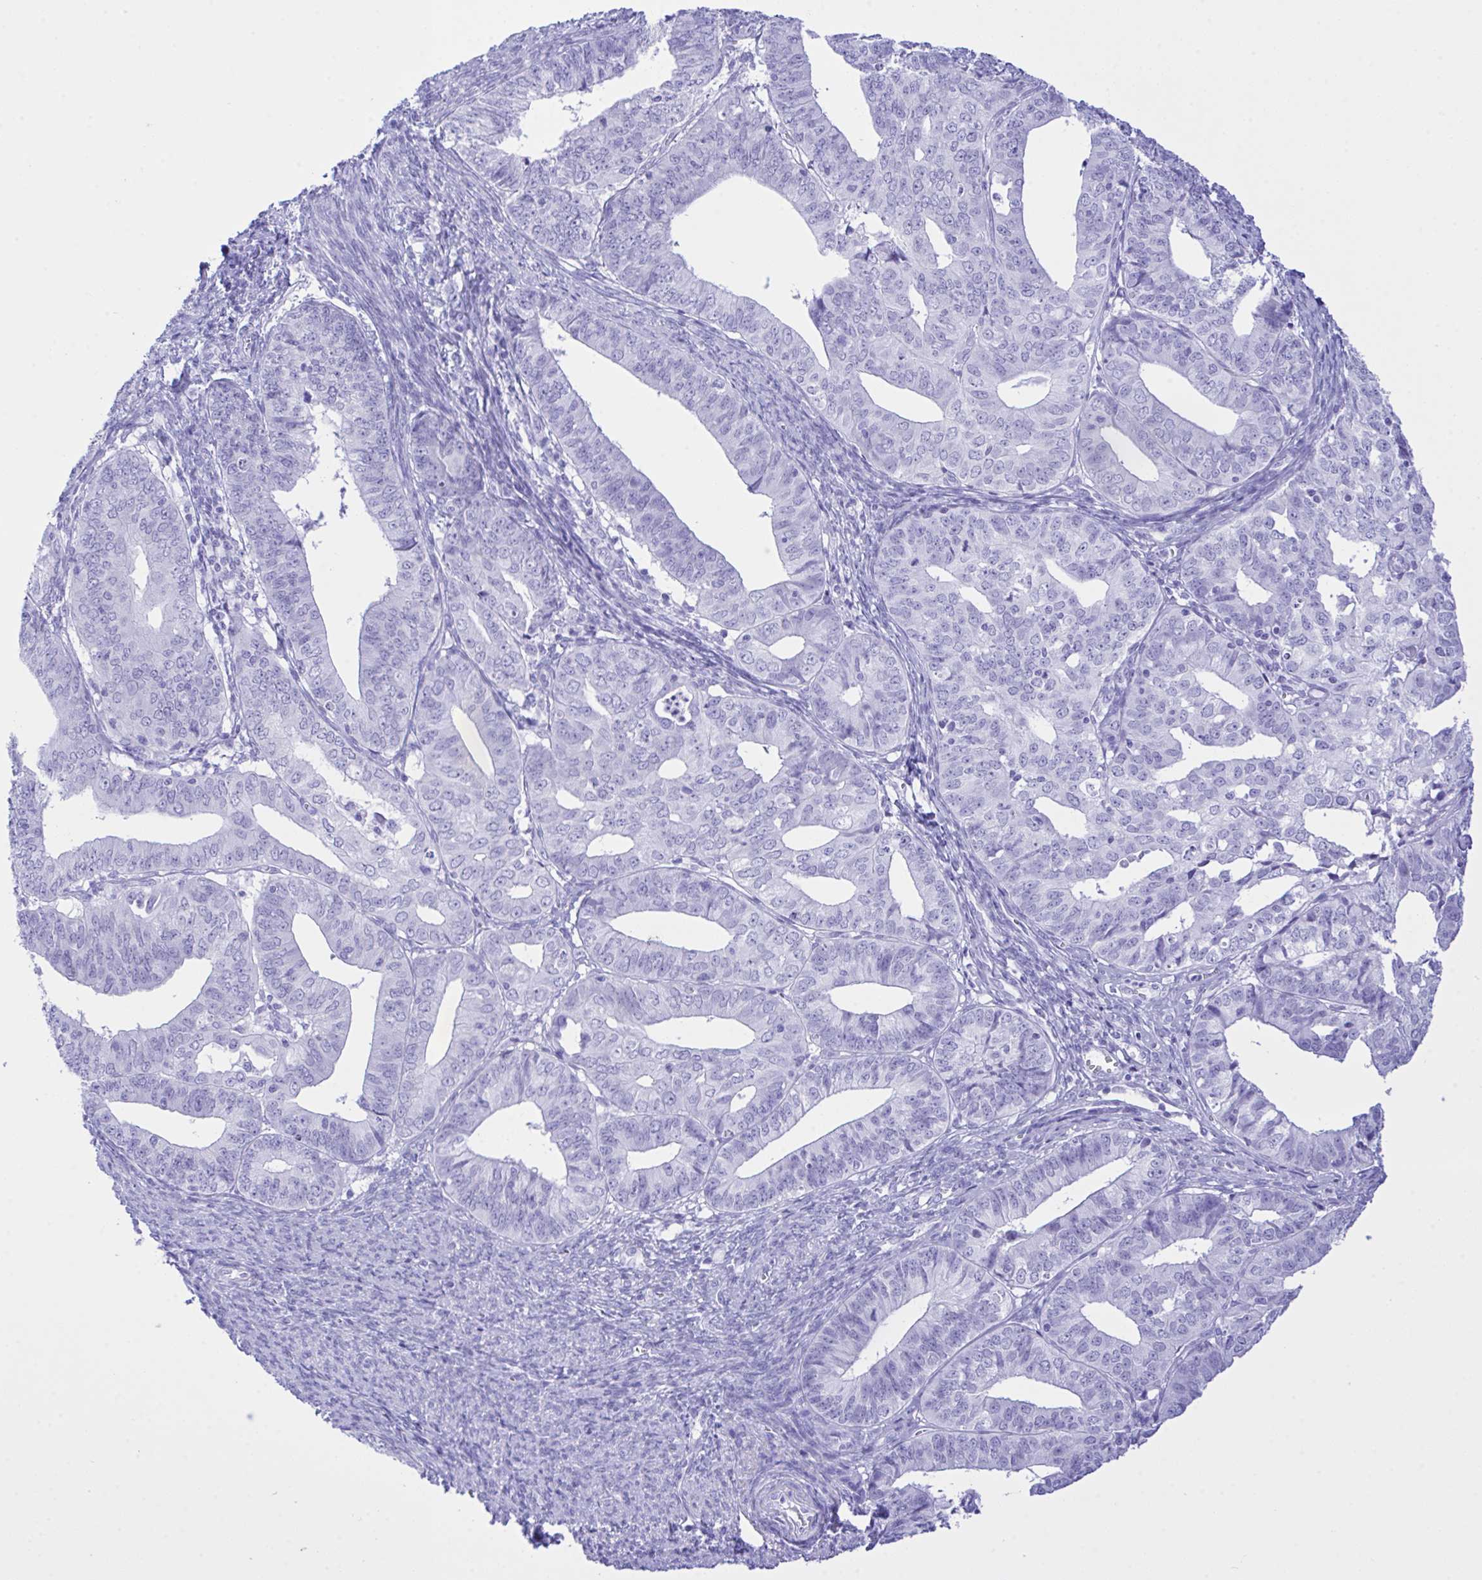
{"staining": {"intensity": "negative", "quantity": "none", "location": "none"}, "tissue": "endometrial cancer", "cell_type": "Tumor cells", "image_type": "cancer", "snomed": [{"axis": "morphology", "description": "Adenocarcinoma, NOS"}, {"axis": "topography", "description": "Endometrium"}], "caption": "Immunohistochemistry photomicrograph of human endometrial cancer (adenocarcinoma) stained for a protein (brown), which exhibits no positivity in tumor cells.", "gene": "SELENOV", "patient": {"sex": "female", "age": 56}}